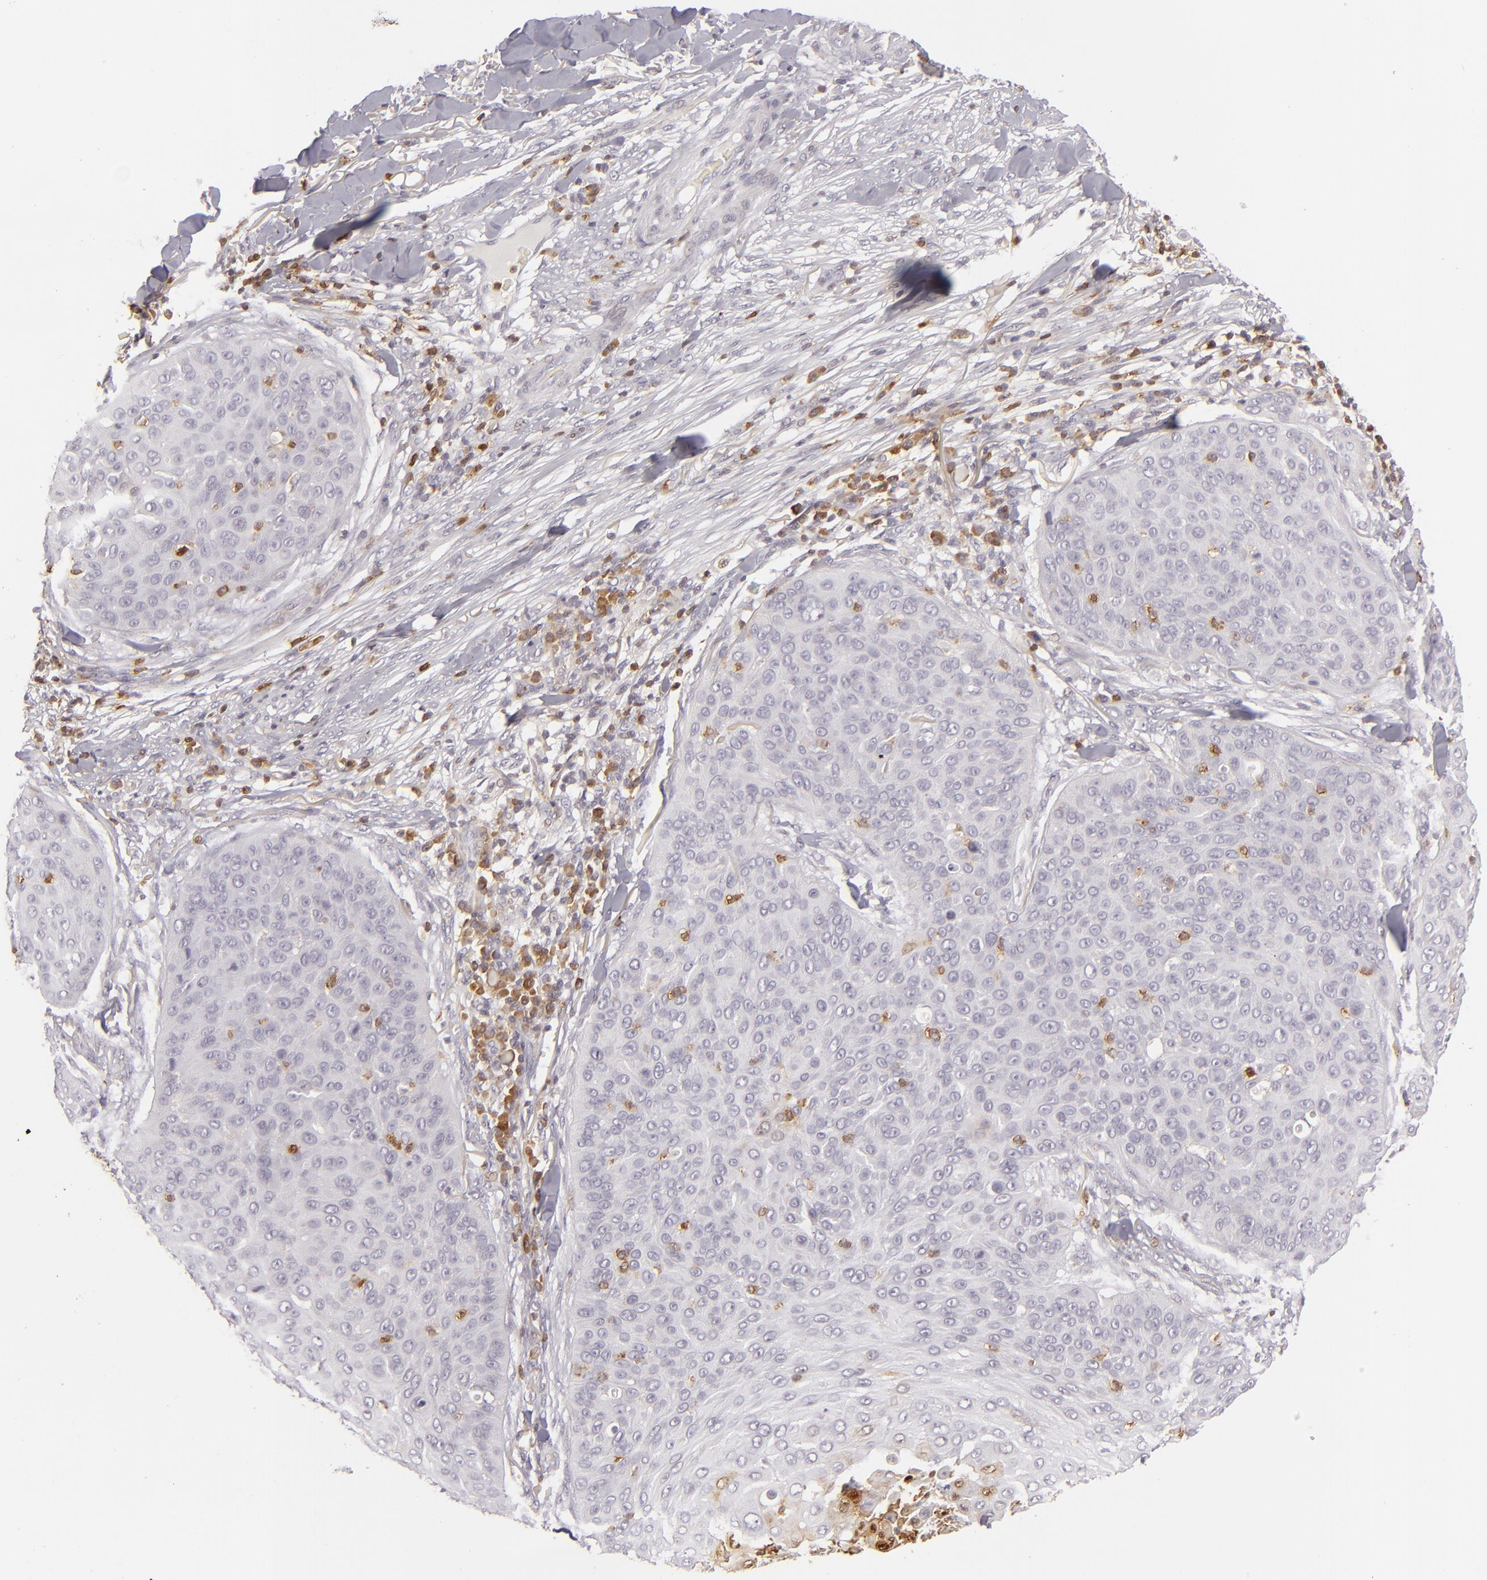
{"staining": {"intensity": "moderate", "quantity": "<25%", "location": "cytoplasmic/membranous,nuclear"}, "tissue": "skin cancer", "cell_type": "Tumor cells", "image_type": "cancer", "snomed": [{"axis": "morphology", "description": "Squamous cell carcinoma, NOS"}, {"axis": "topography", "description": "Skin"}], "caption": "Protein staining demonstrates moderate cytoplasmic/membranous and nuclear staining in about <25% of tumor cells in squamous cell carcinoma (skin). The staining is performed using DAB brown chromogen to label protein expression. The nuclei are counter-stained blue using hematoxylin.", "gene": "APOBEC3G", "patient": {"sex": "male", "age": 82}}